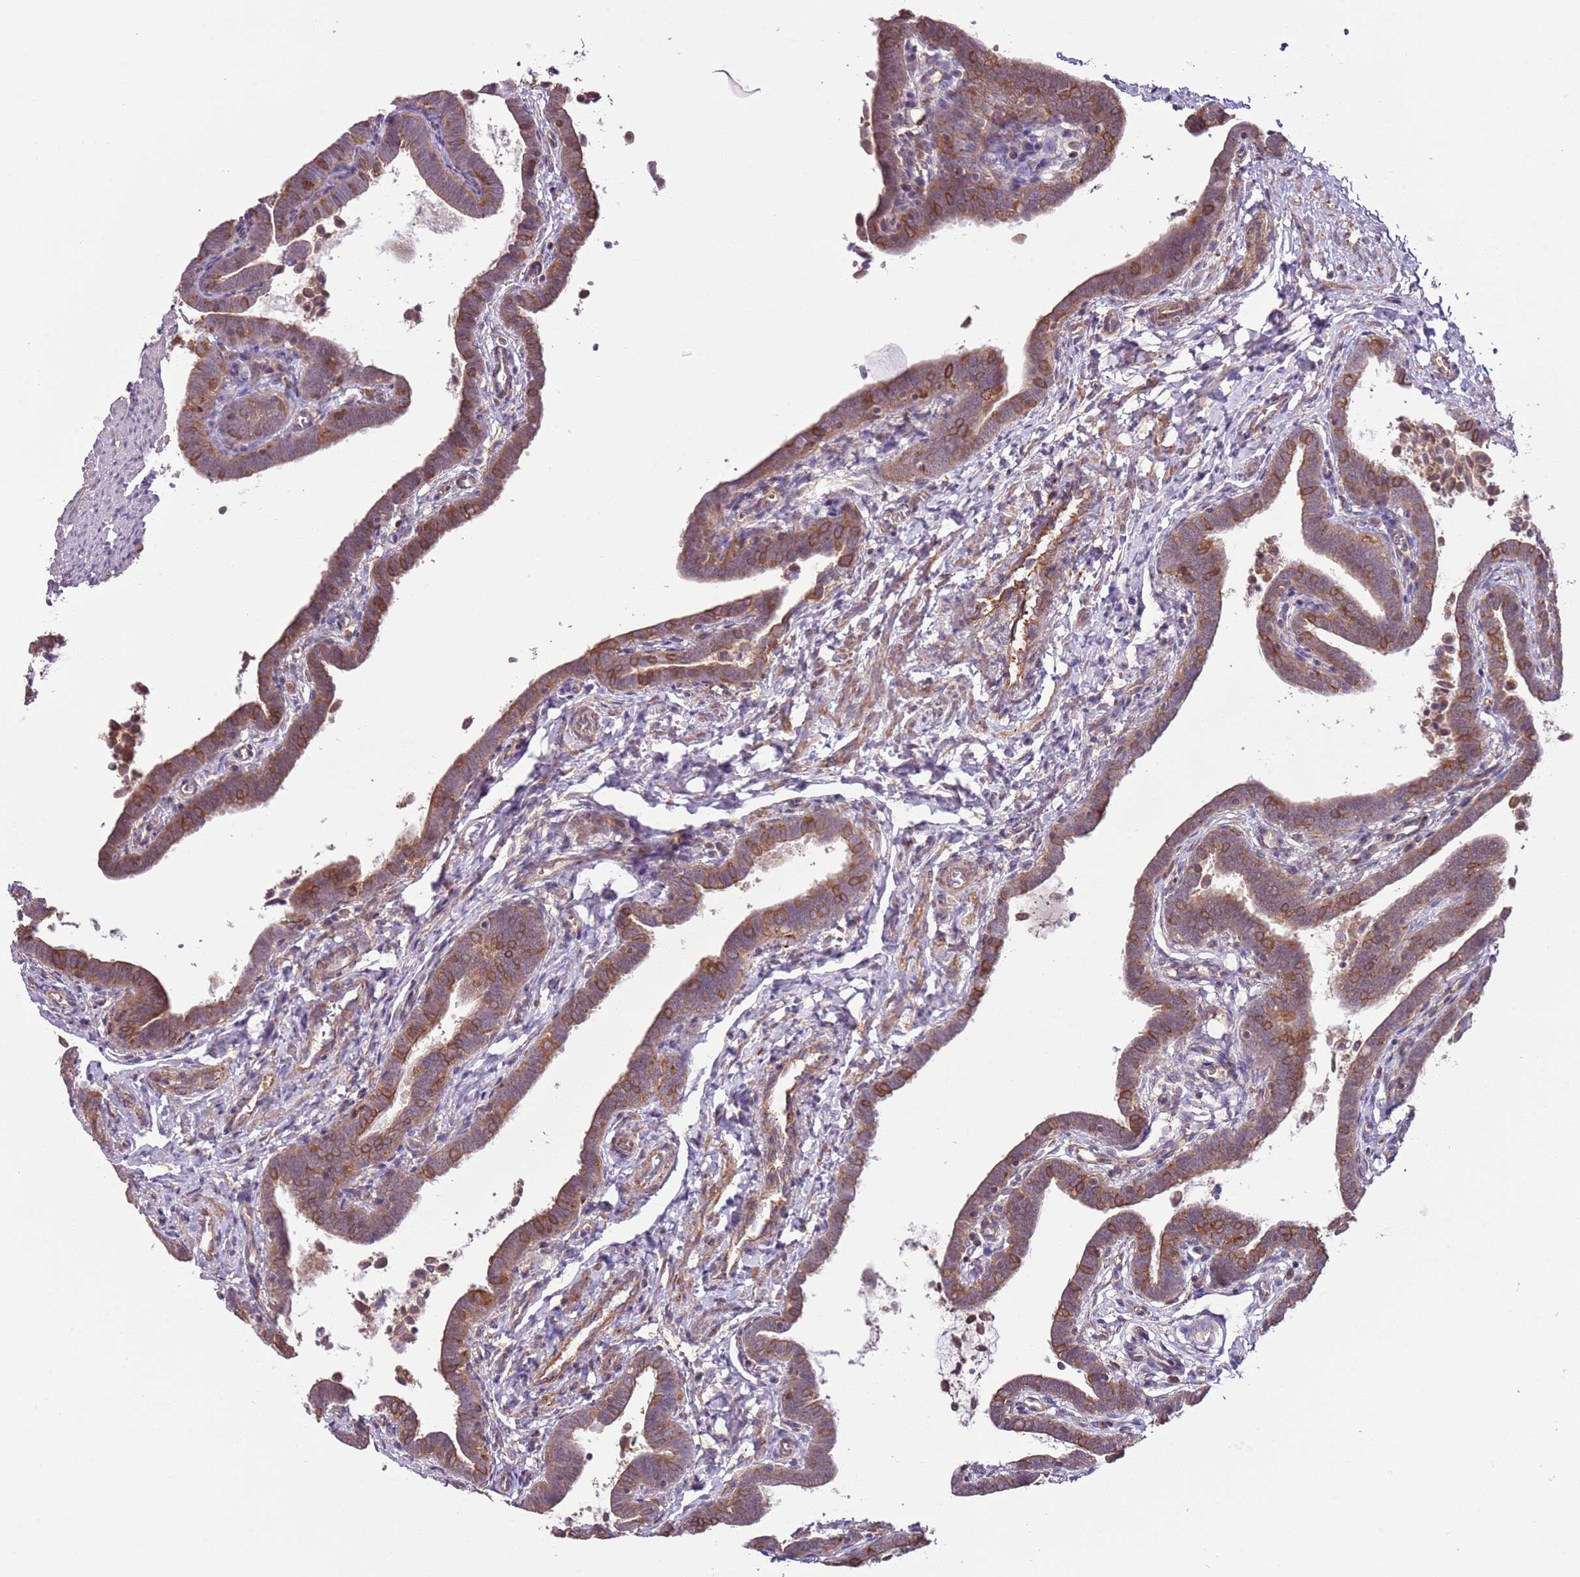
{"staining": {"intensity": "moderate", "quantity": ">75%", "location": "cytoplasmic/membranous"}, "tissue": "fallopian tube", "cell_type": "Glandular cells", "image_type": "normal", "snomed": [{"axis": "morphology", "description": "Normal tissue, NOS"}, {"axis": "topography", "description": "Fallopian tube"}], "caption": "Protein staining exhibits moderate cytoplasmic/membranous positivity in approximately >75% of glandular cells in normal fallopian tube.", "gene": "LPIN2", "patient": {"sex": "female", "age": 36}}